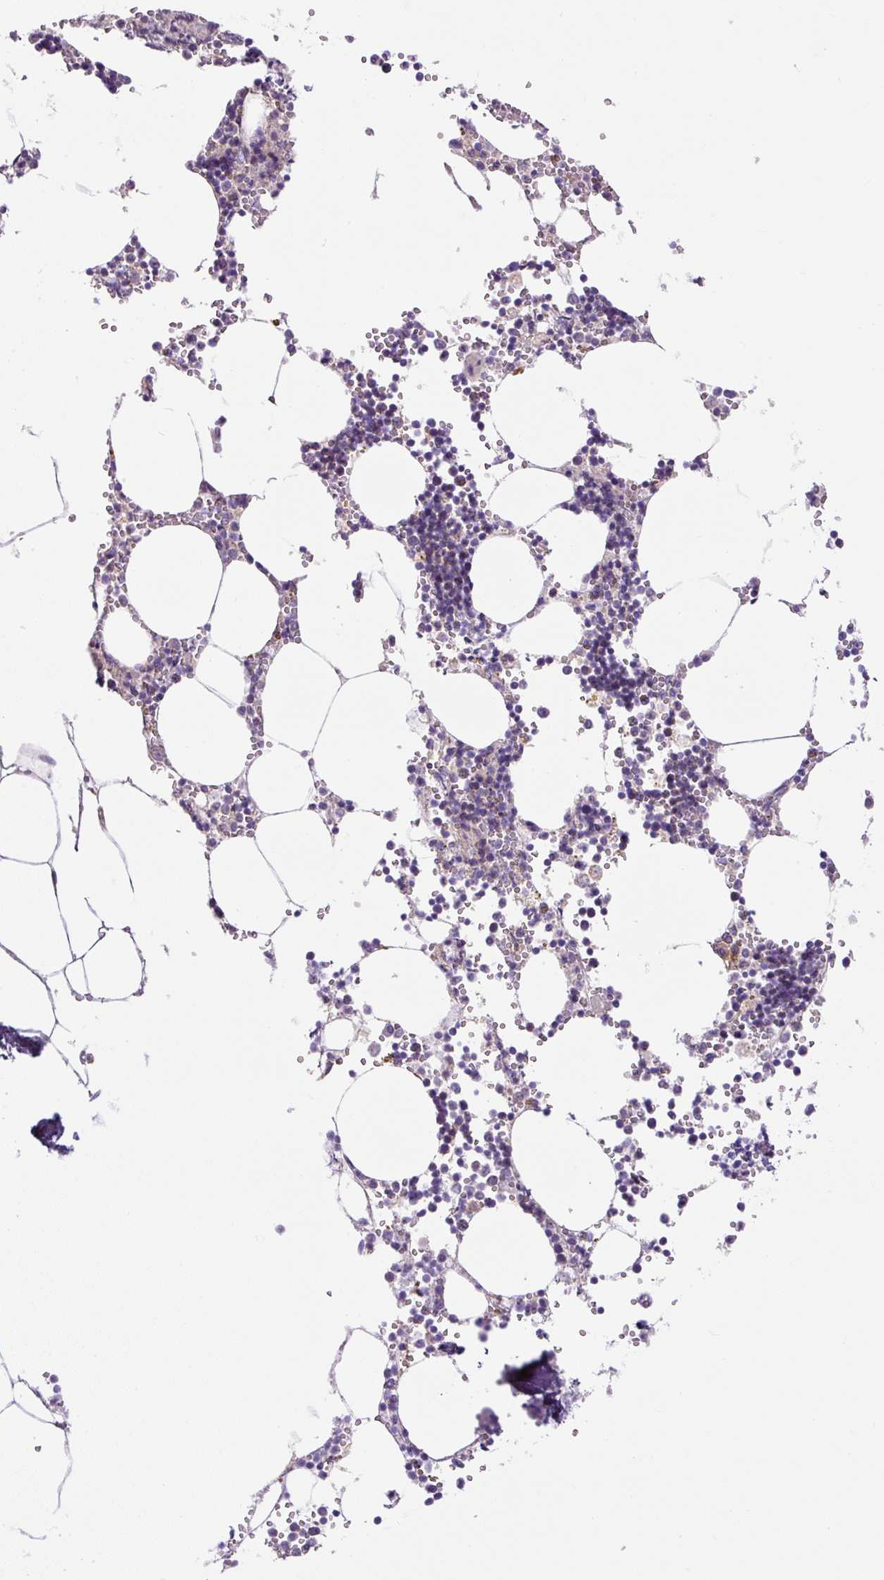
{"staining": {"intensity": "moderate", "quantity": "<25%", "location": "cytoplasmic/membranous"}, "tissue": "bone marrow", "cell_type": "Hematopoietic cells", "image_type": "normal", "snomed": [{"axis": "morphology", "description": "Normal tissue, NOS"}, {"axis": "topography", "description": "Bone marrow"}], "caption": "Moderate cytoplasmic/membranous staining is identified in approximately <25% of hematopoietic cells in normal bone marrow. The protein of interest is shown in brown color, while the nuclei are stained blue.", "gene": "ZNF596", "patient": {"sex": "male", "age": 54}}